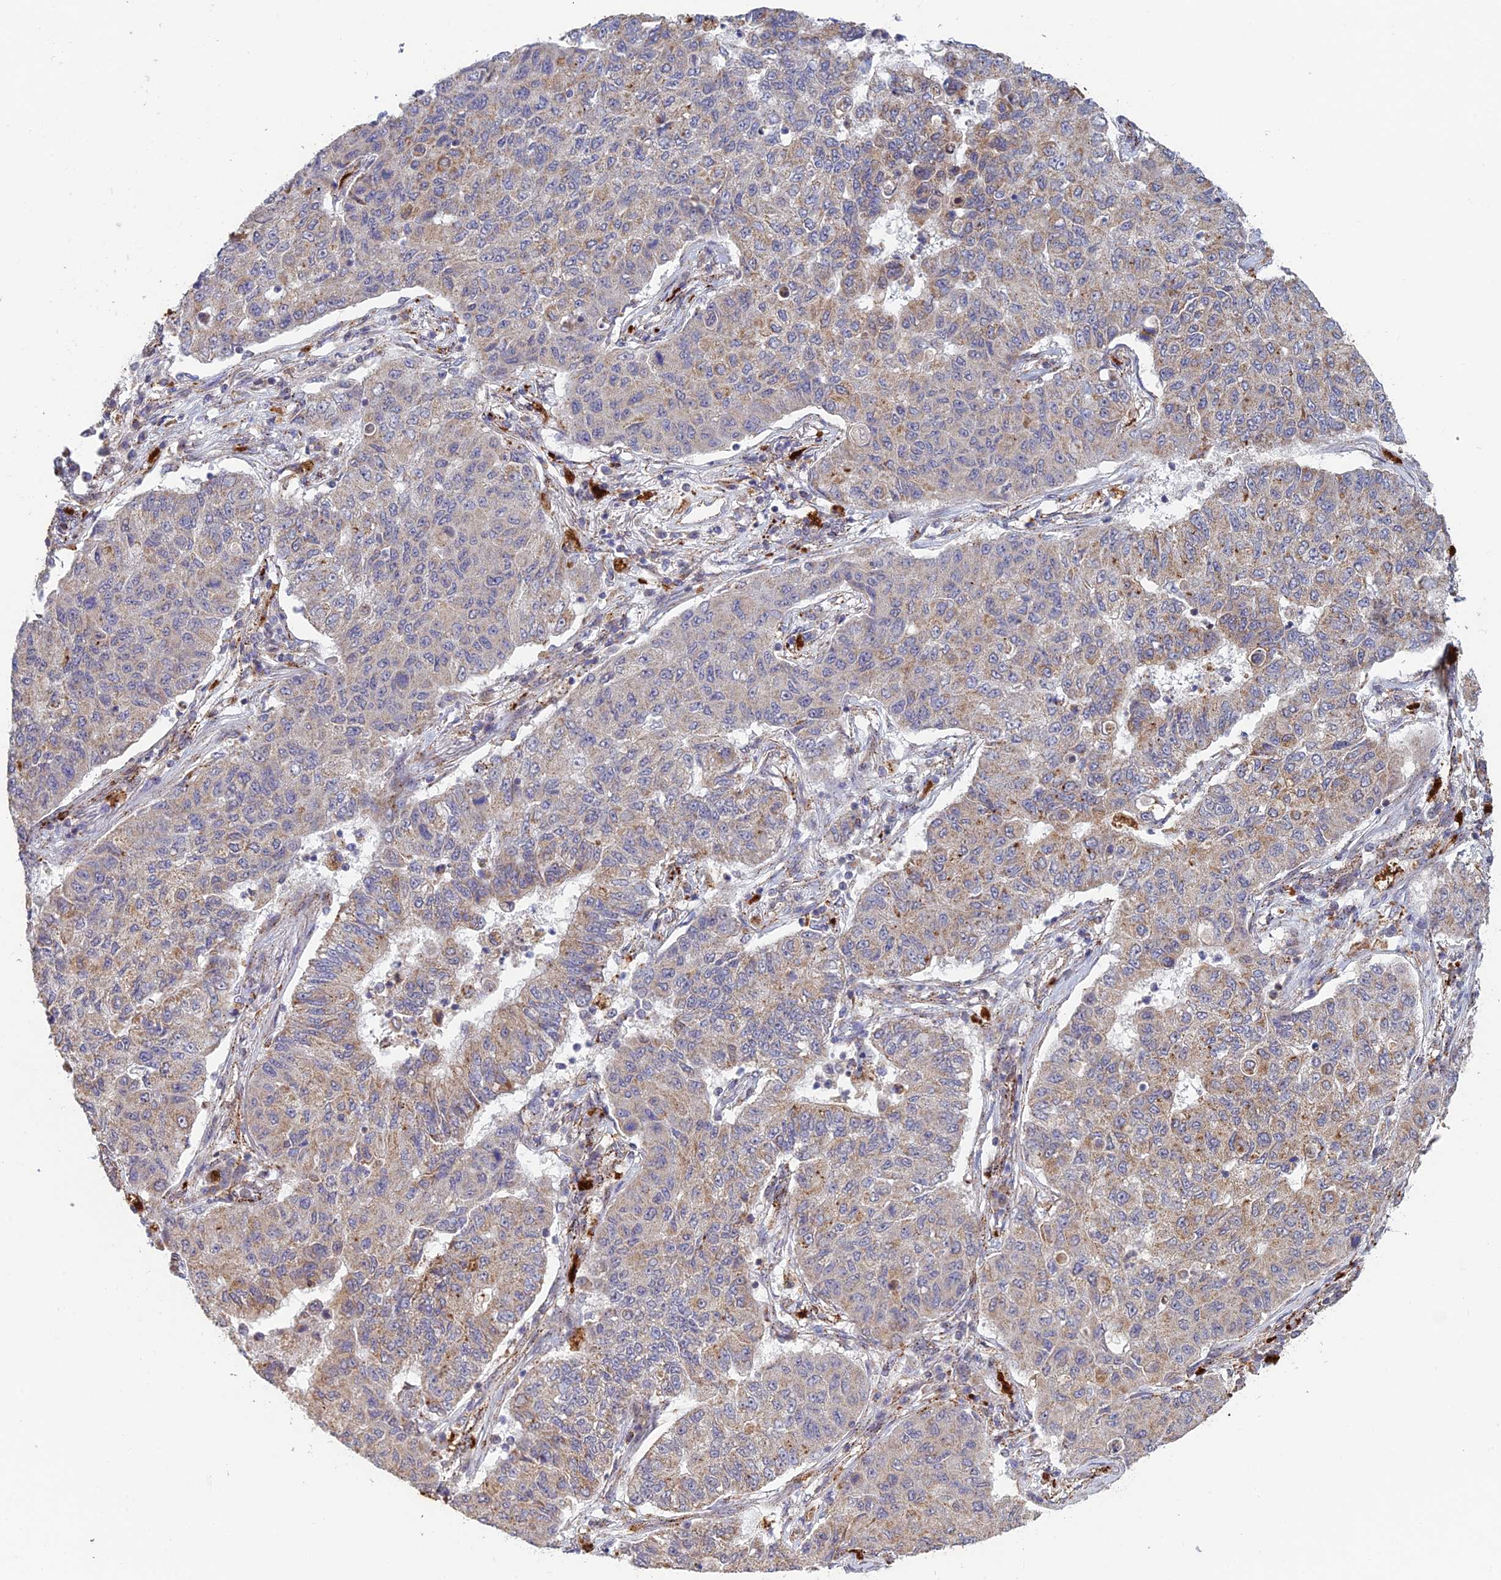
{"staining": {"intensity": "weak", "quantity": "25%-75%", "location": "cytoplasmic/membranous"}, "tissue": "lung cancer", "cell_type": "Tumor cells", "image_type": "cancer", "snomed": [{"axis": "morphology", "description": "Squamous cell carcinoma, NOS"}, {"axis": "topography", "description": "Lung"}], "caption": "Immunohistochemical staining of lung cancer (squamous cell carcinoma) shows low levels of weak cytoplasmic/membranous expression in approximately 25%-75% of tumor cells.", "gene": "FOXS1", "patient": {"sex": "male", "age": 74}}